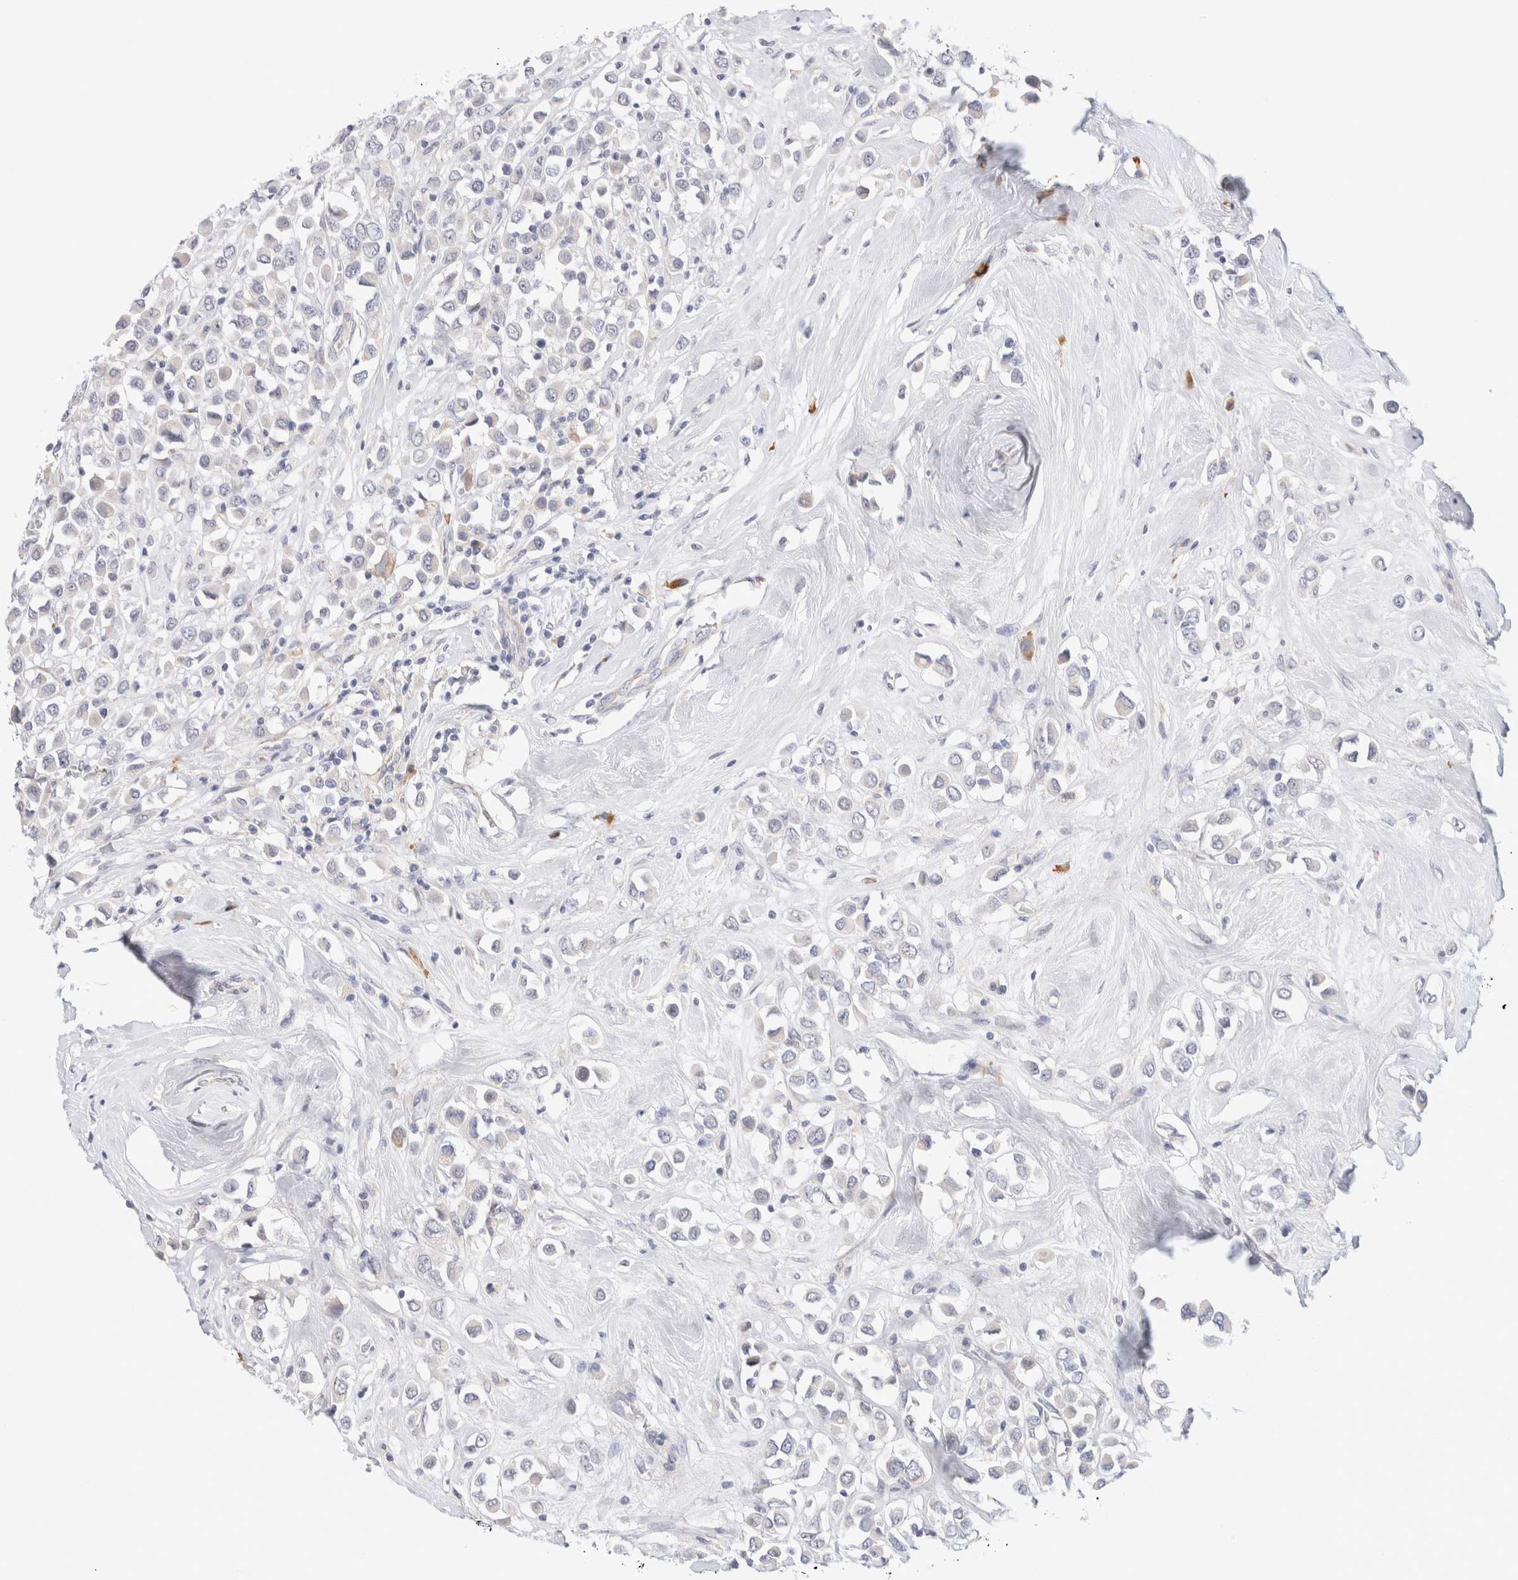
{"staining": {"intensity": "negative", "quantity": "none", "location": "none"}, "tissue": "breast cancer", "cell_type": "Tumor cells", "image_type": "cancer", "snomed": [{"axis": "morphology", "description": "Duct carcinoma"}, {"axis": "topography", "description": "Breast"}], "caption": "Tumor cells are negative for brown protein staining in breast cancer (invasive ductal carcinoma).", "gene": "GADD45G", "patient": {"sex": "female", "age": 61}}